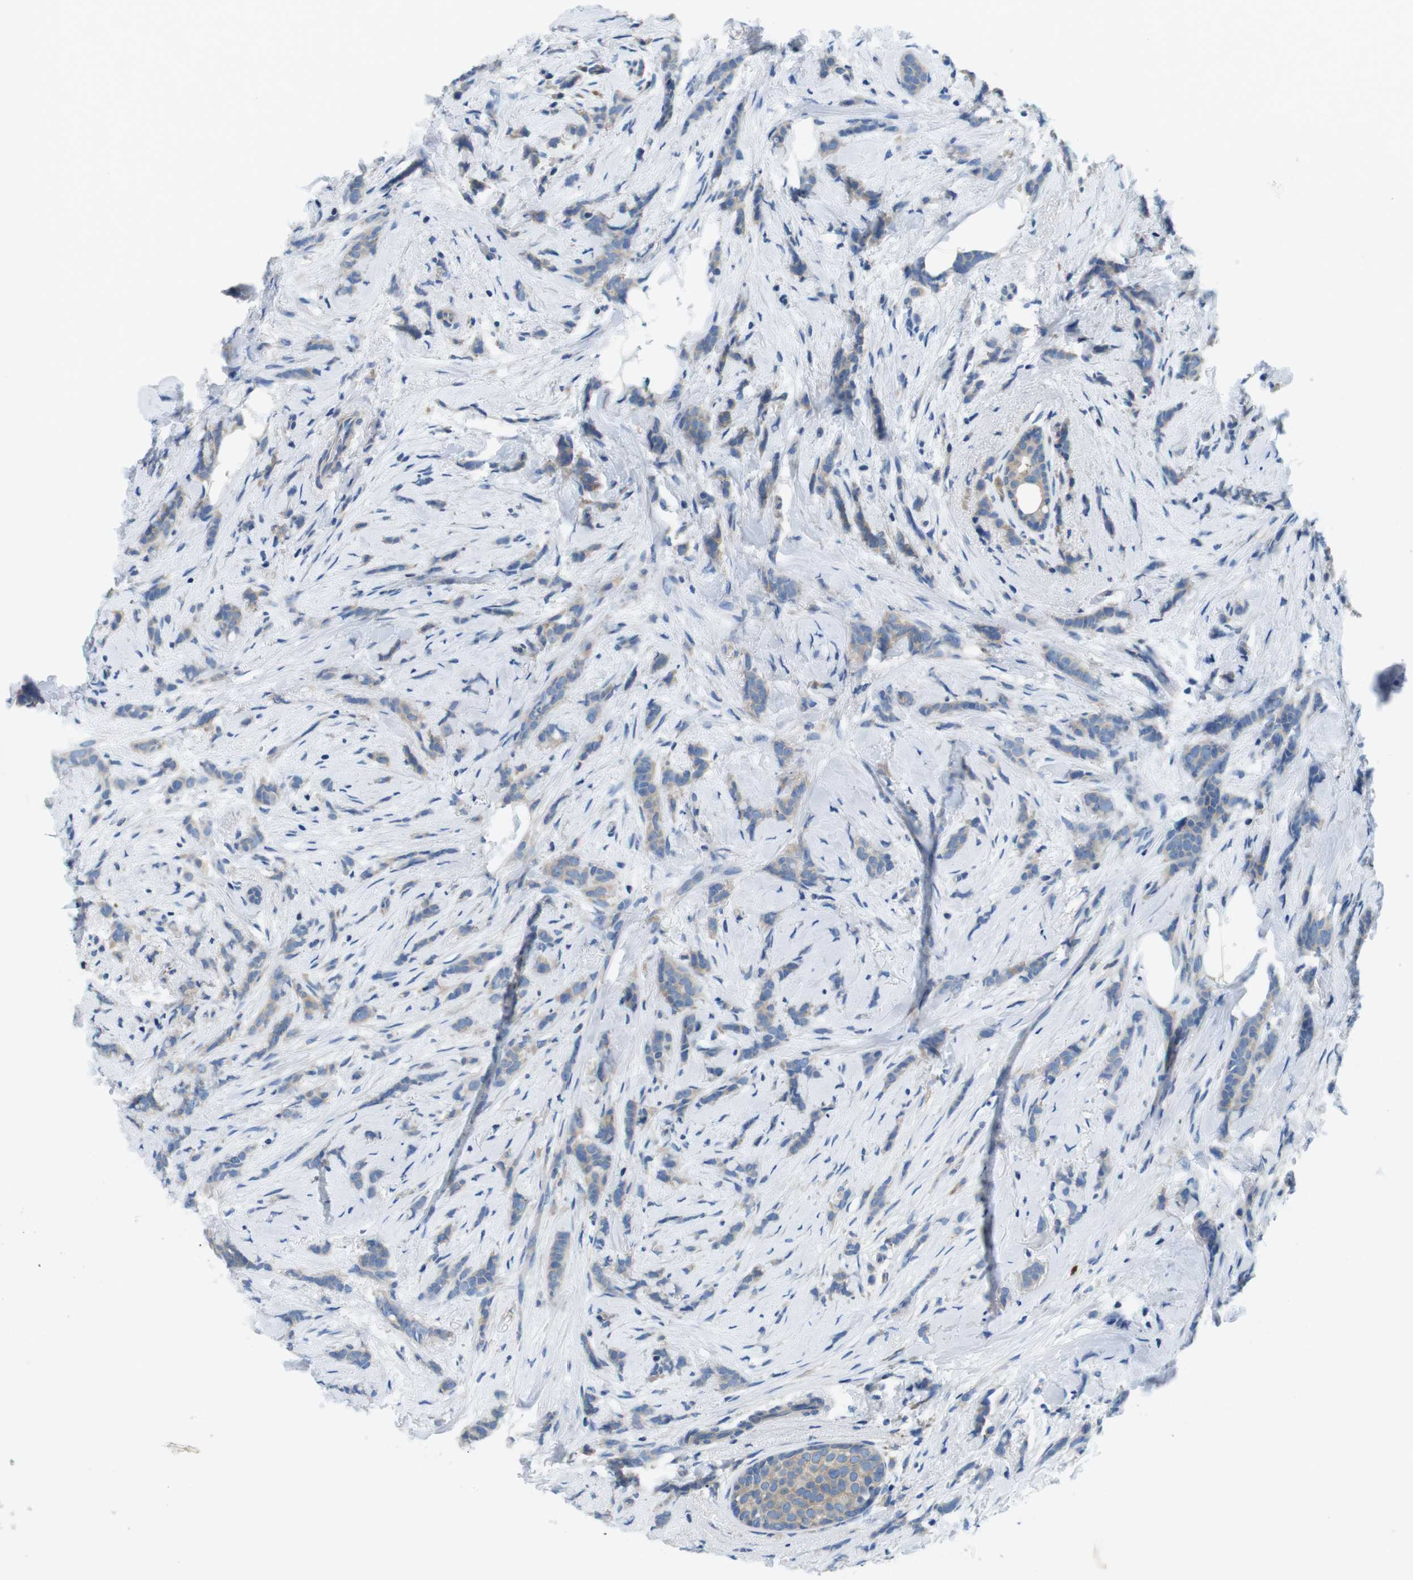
{"staining": {"intensity": "weak", "quantity": "25%-75%", "location": "cytoplasmic/membranous"}, "tissue": "breast cancer", "cell_type": "Tumor cells", "image_type": "cancer", "snomed": [{"axis": "morphology", "description": "Lobular carcinoma, in situ"}, {"axis": "morphology", "description": "Lobular carcinoma"}, {"axis": "topography", "description": "Breast"}], "caption": "Weak cytoplasmic/membranous protein staining is appreciated in approximately 25%-75% of tumor cells in breast cancer (lobular carcinoma). (DAB IHC, brown staining for protein, blue staining for nuclei).", "gene": "DENND4C", "patient": {"sex": "female", "age": 41}}